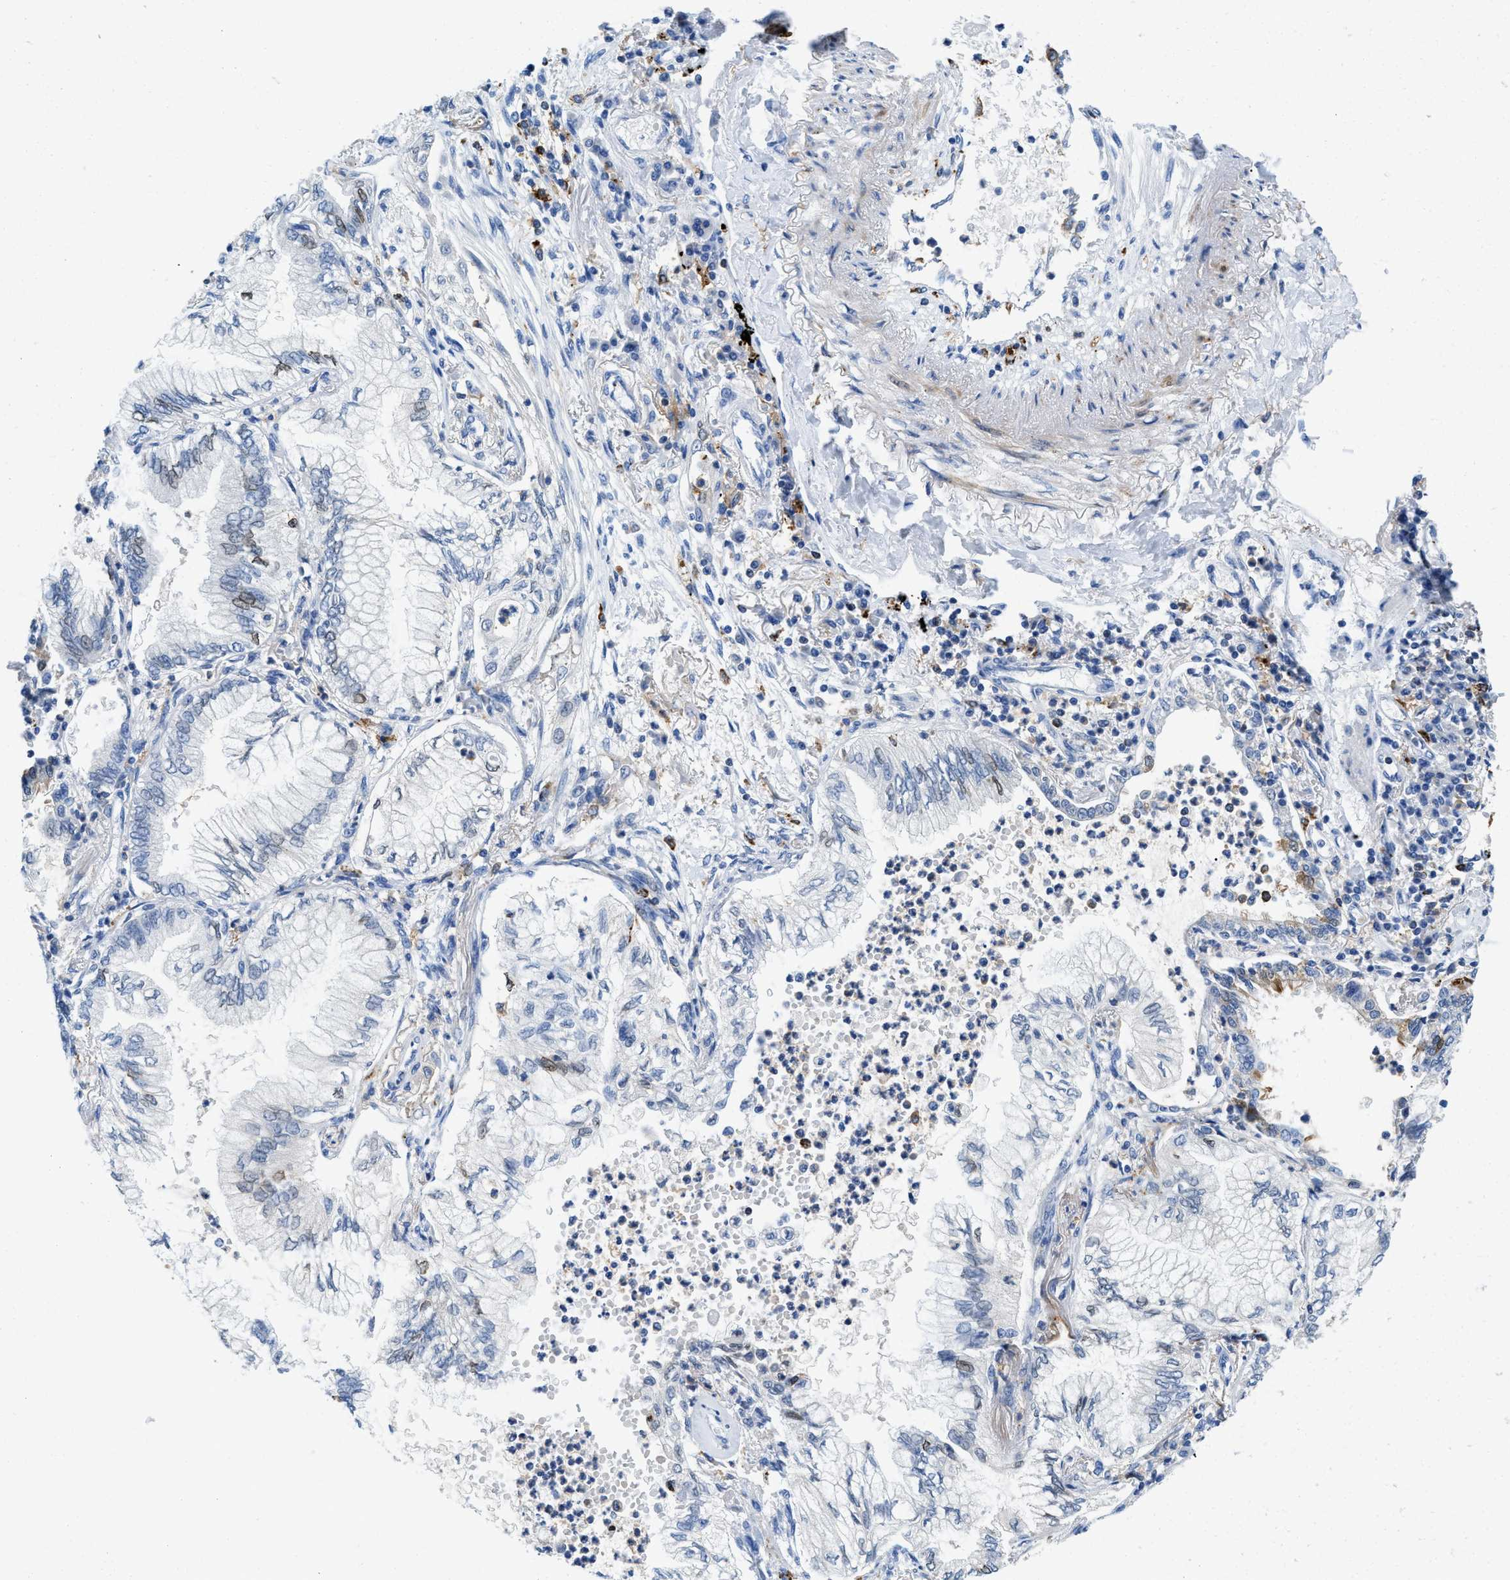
{"staining": {"intensity": "negative", "quantity": "none", "location": "none"}, "tissue": "lung cancer", "cell_type": "Tumor cells", "image_type": "cancer", "snomed": [{"axis": "morphology", "description": "Normal tissue, NOS"}, {"axis": "morphology", "description": "Adenocarcinoma, NOS"}, {"axis": "topography", "description": "Bronchus"}, {"axis": "topography", "description": "Lung"}], "caption": "The IHC micrograph has no significant positivity in tumor cells of lung cancer tissue.", "gene": "CD226", "patient": {"sex": "female", "age": 70}}